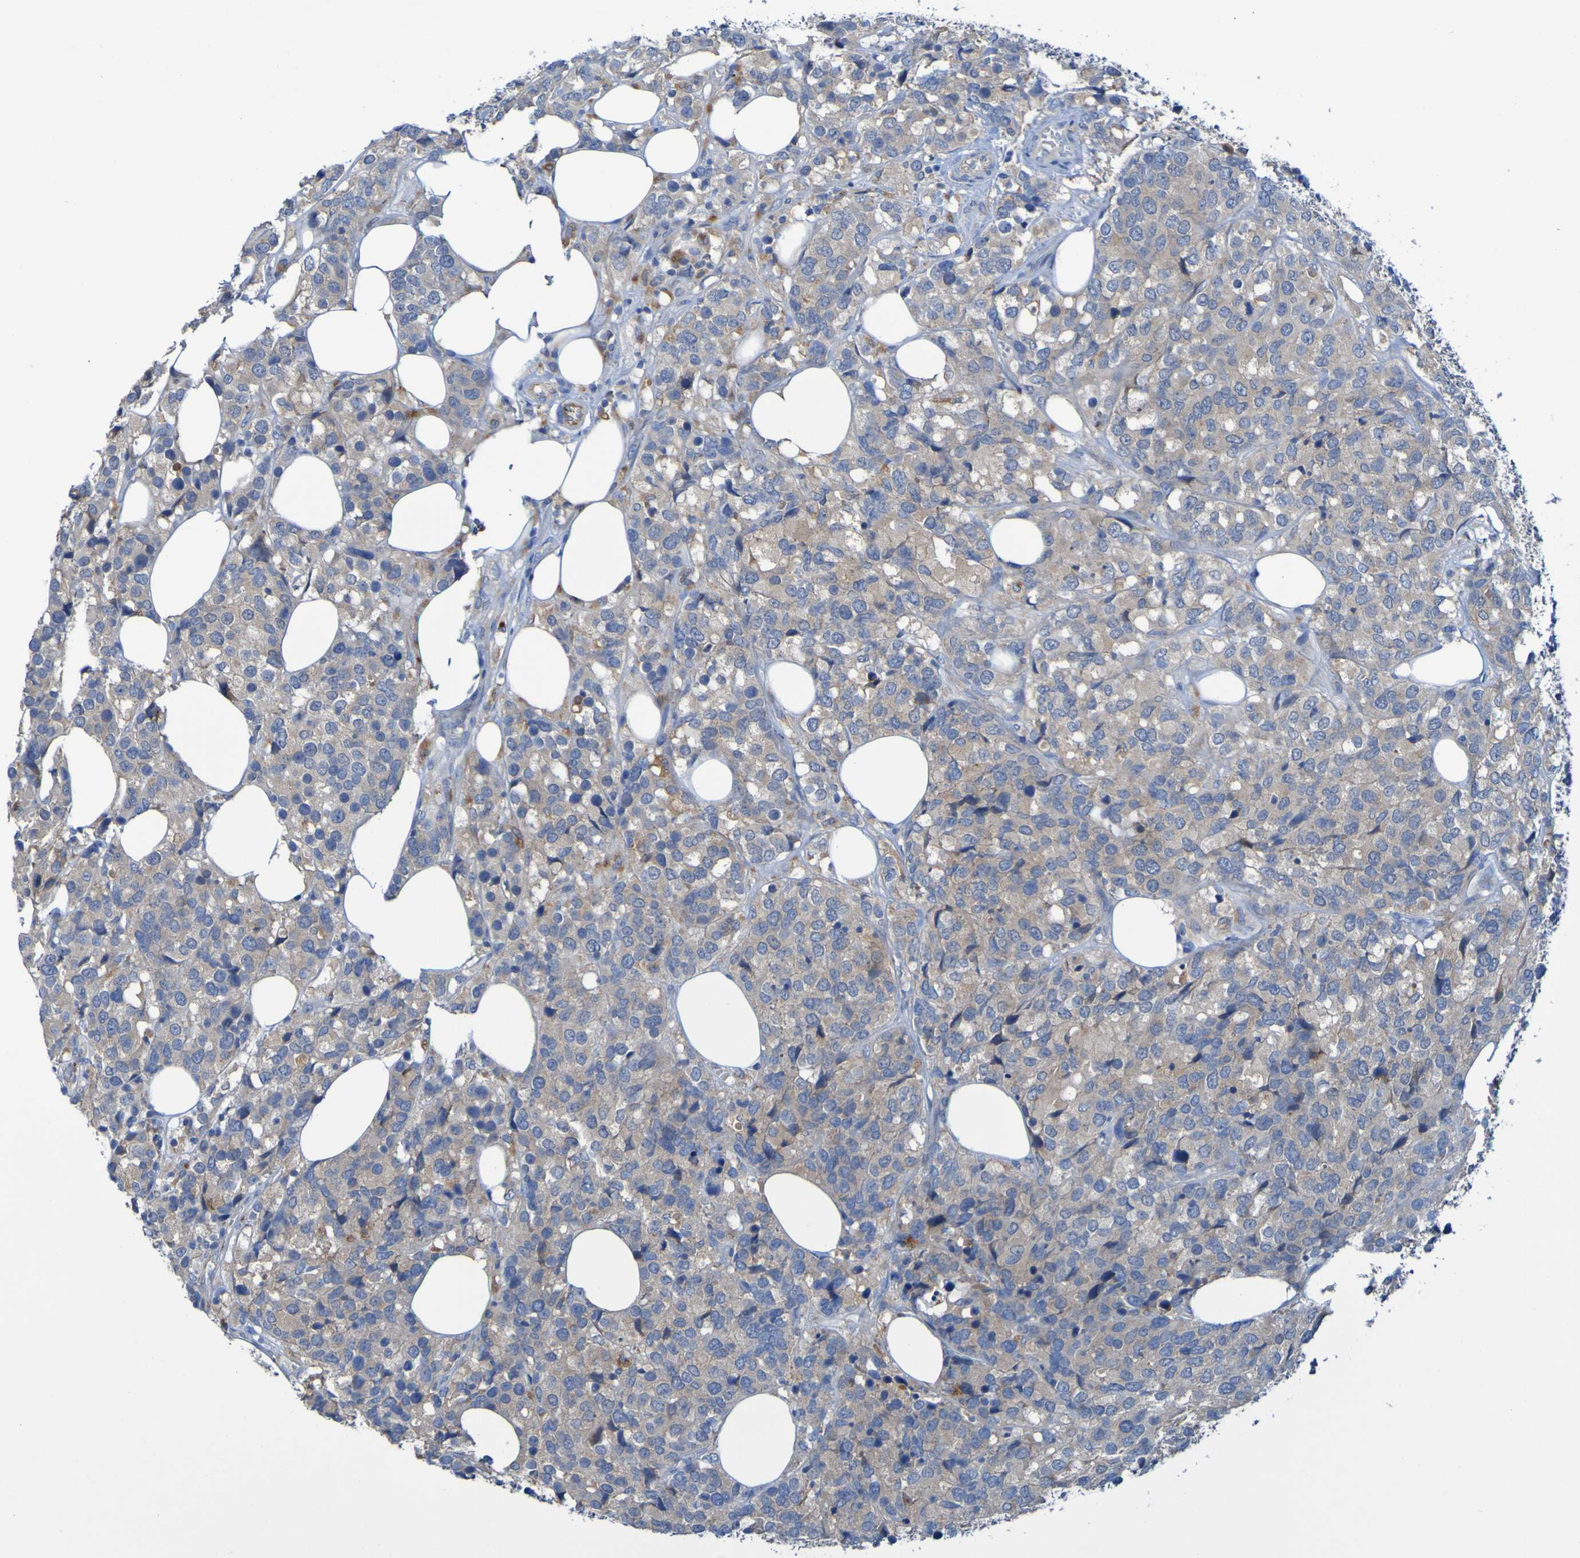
{"staining": {"intensity": "weak", "quantity": ">75%", "location": "cytoplasmic/membranous"}, "tissue": "breast cancer", "cell_type": "Tumor cells", "image_type": "cancer", "snomed": [{"axis": "morphology", "description": "Lobular carcinoma"}, {"axis": "topography", "description": "Breast"}], "caption": "Breast cancer (lobular carcinoma) was stained to show a protein in brown. There is low levels of weak cytoplasmic/membranous positivity in about >75% of tumor cells.", "gene": "ARHGEF16", "patient": {"sex": "female", "age": 59}}